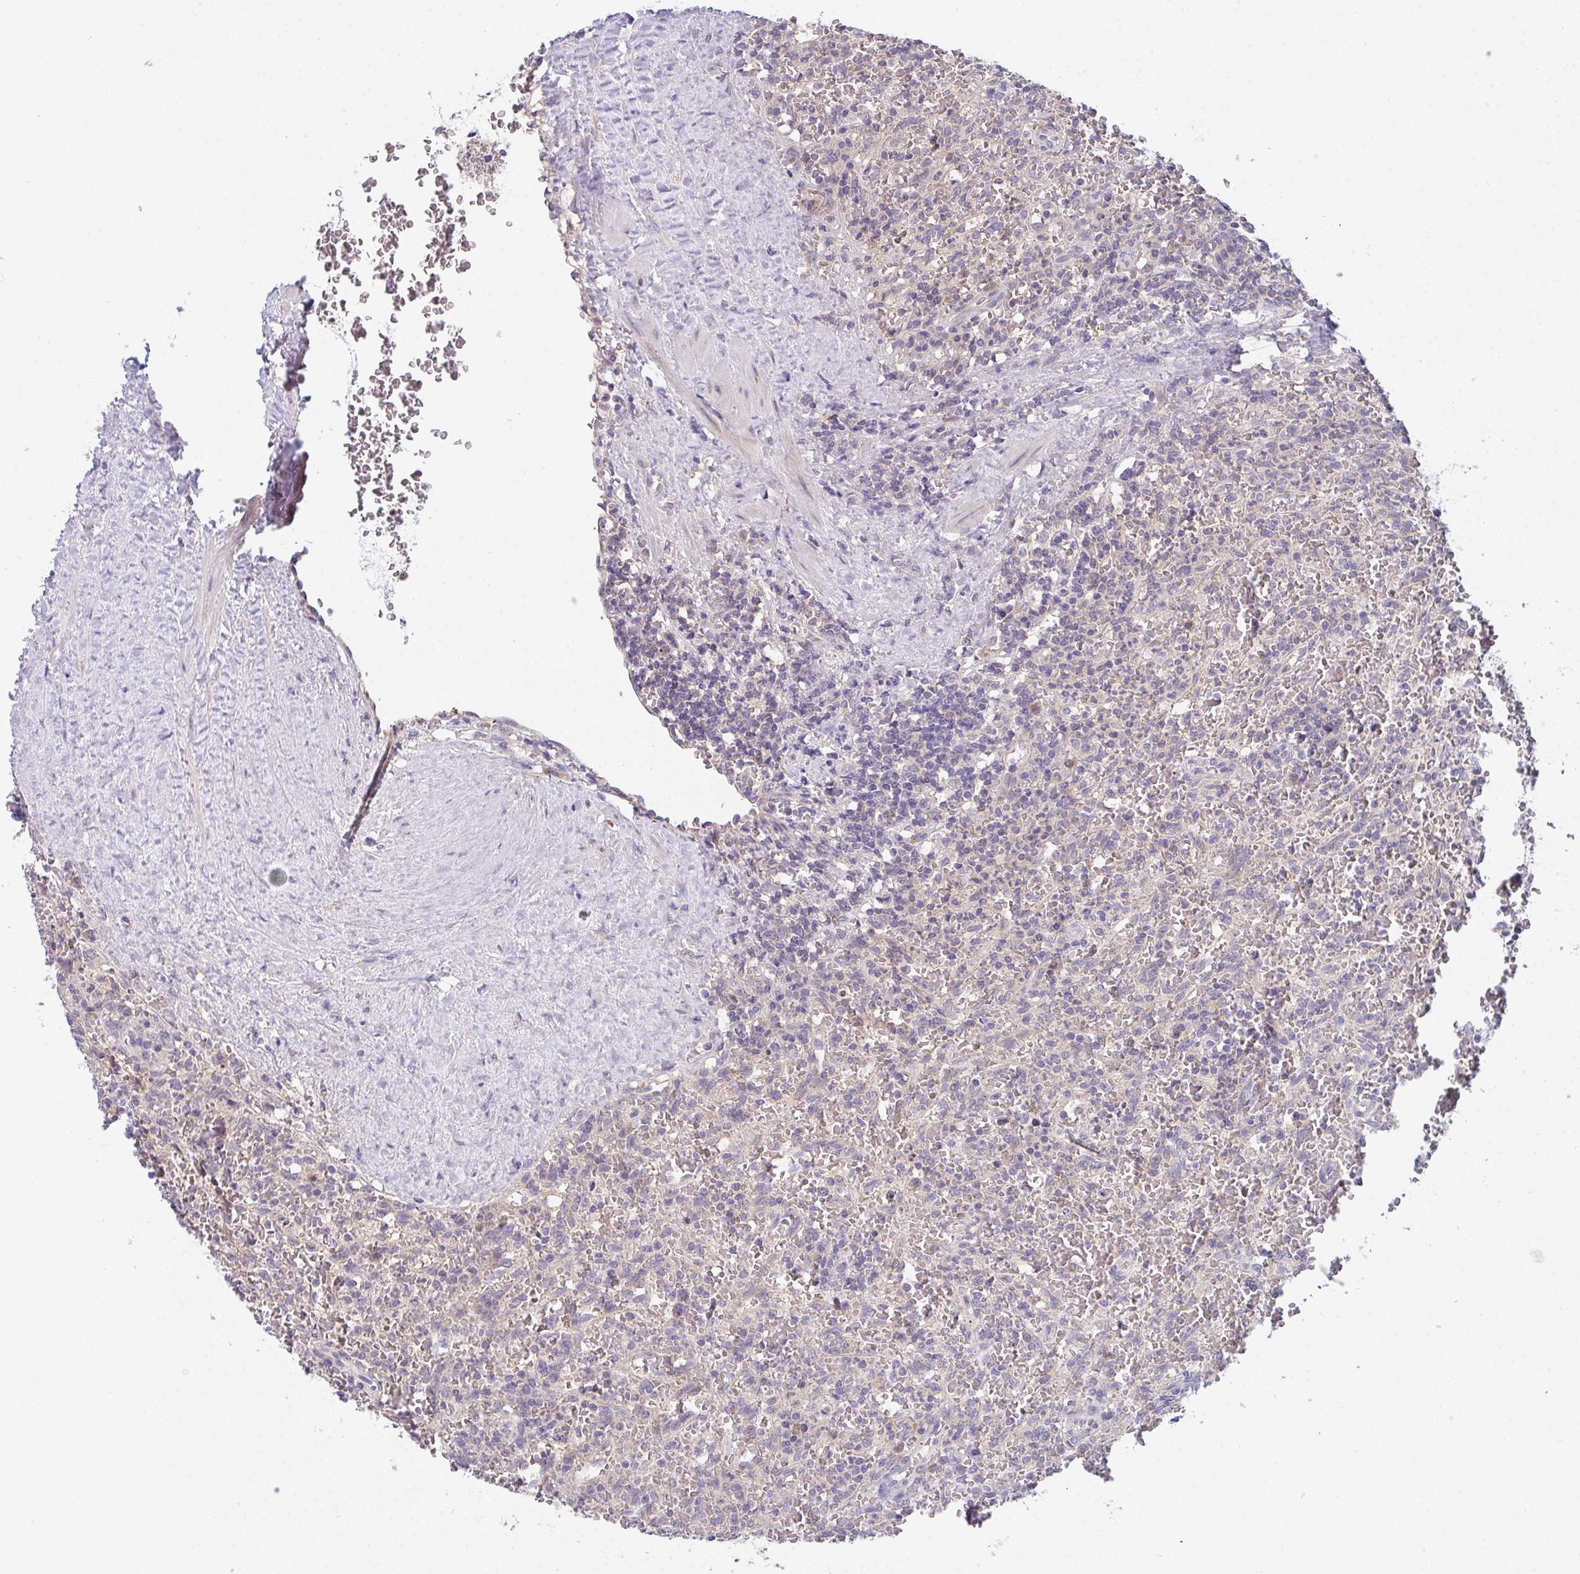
{"staining": {"intensity": "negative", "quantity": "none", "location": "none"}, "tissue": "lymphoma", "cell_type": "Tumor cells", "image_type": "cancer", "snomed": [{"axis": "morphology", "description": "Malignant lymphoma, non-Hodgkin's type, Low grade"}, {"axis": "topography", "description": "Spleen"}], "caption": "High power microscopy image of an immunohistochemistry histopathology image of lymphoma, revealing no significant expression in tumor cells. (DAB immunohistochemistry (IHC) with hematoxylin counter stain).", "gene": "TSPAN31", "patient": {"sex": "female", "age": 64}}